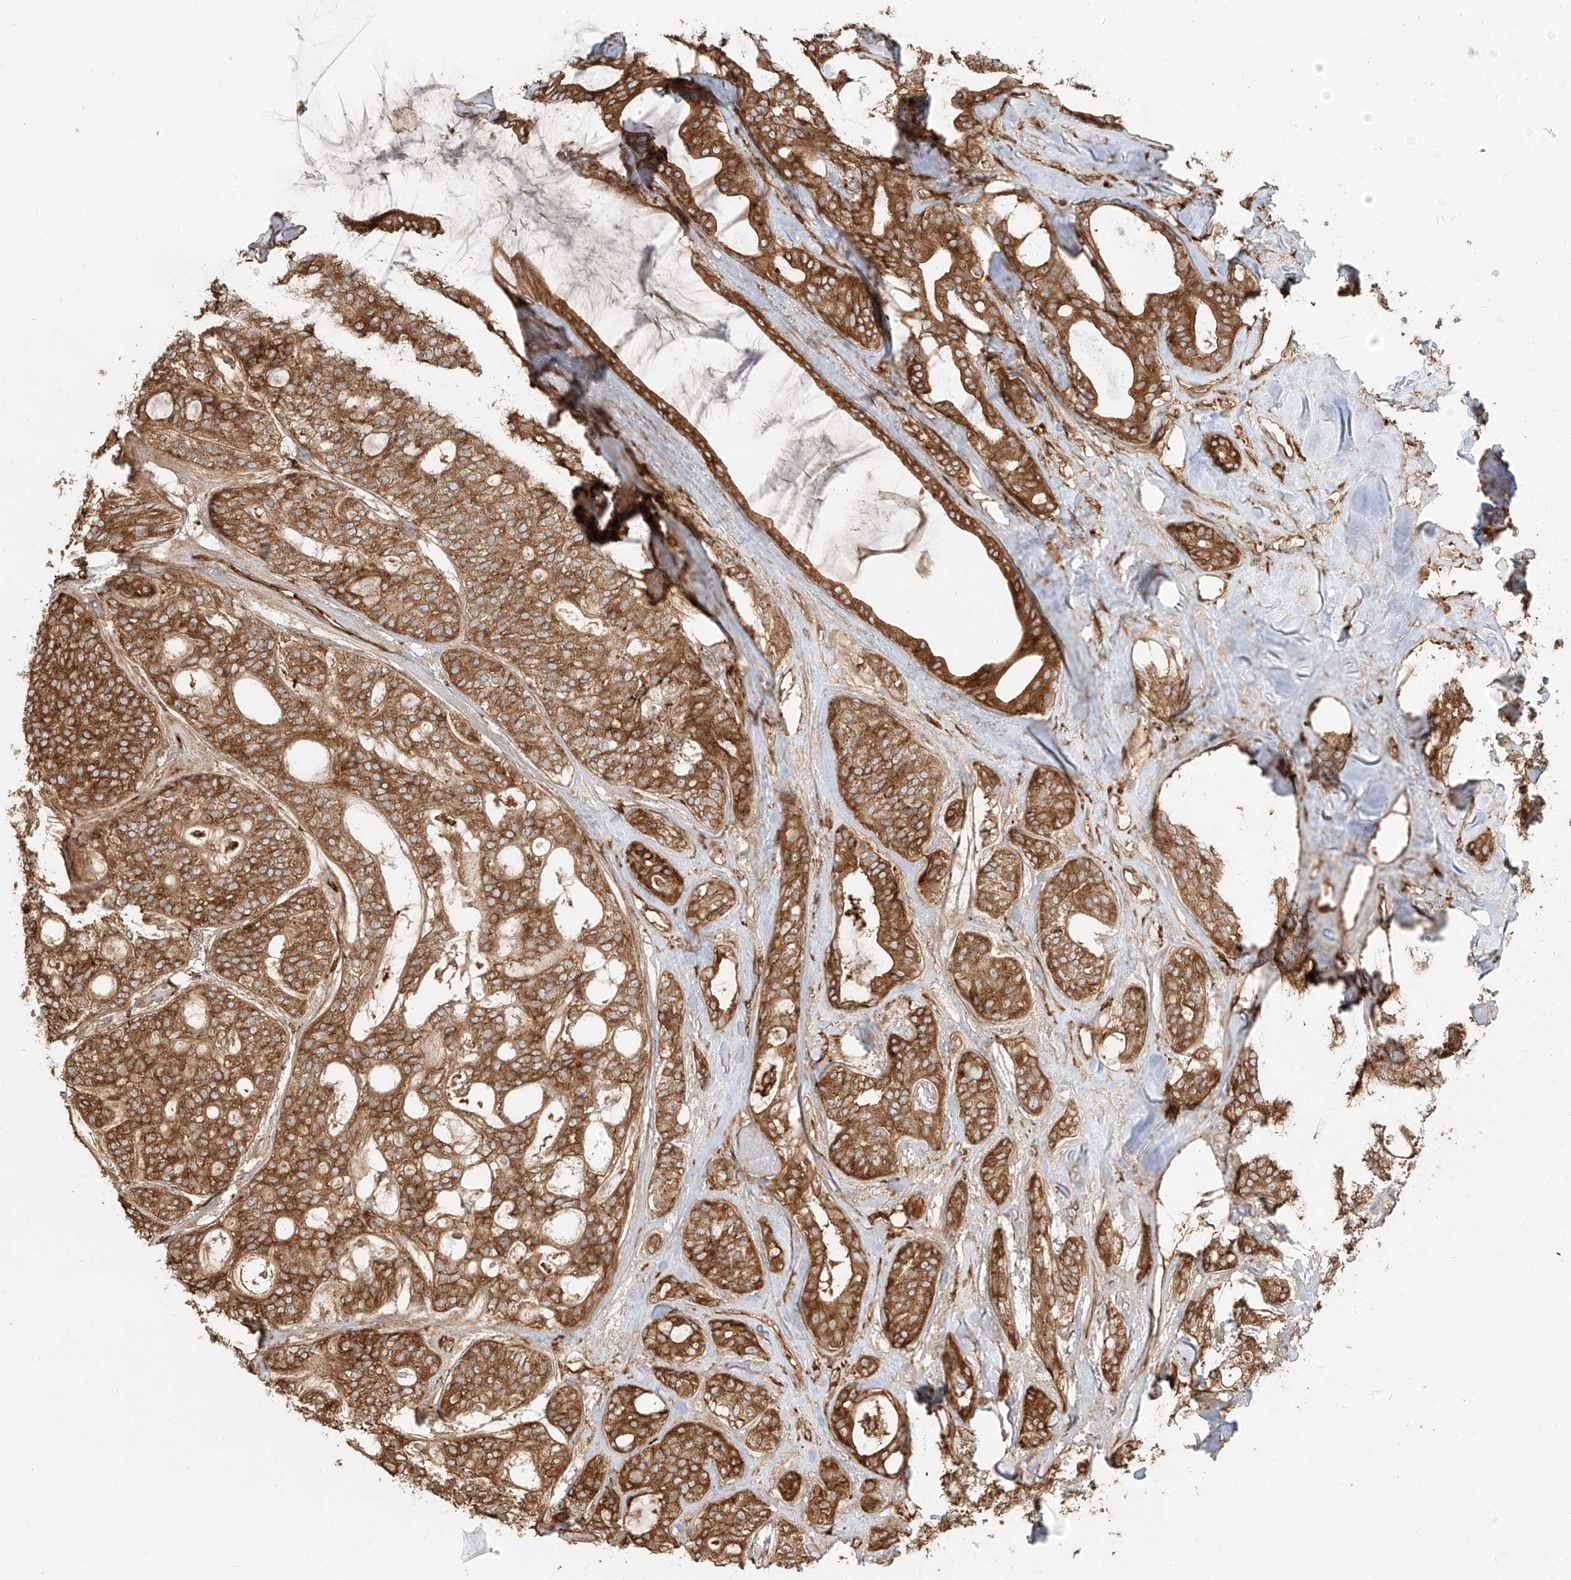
{"staining": {"intensity": "strong", "quantity": ">75%", "location": "cytoplasmic/membranous"}, "tissue": "head and neck cancer", "cell_type": "Tumor cells", "image_type": "cancer", "snomed": [{"axis": "morphology", "description": "Adenocarcinoma, NOS"}, {"axis": "topography", "description": "Head-Neck"}], "caption": "DAB (3,3'-diaminobenzidine) immunohistochemical staining of head and neck cancer (adenocarcinoma) shows strong cytoplasmic/membranous protein positivity in about >75% of tumor cells.", "gene": "SNX9", "patient": {"sex": "male", "age": 66}}